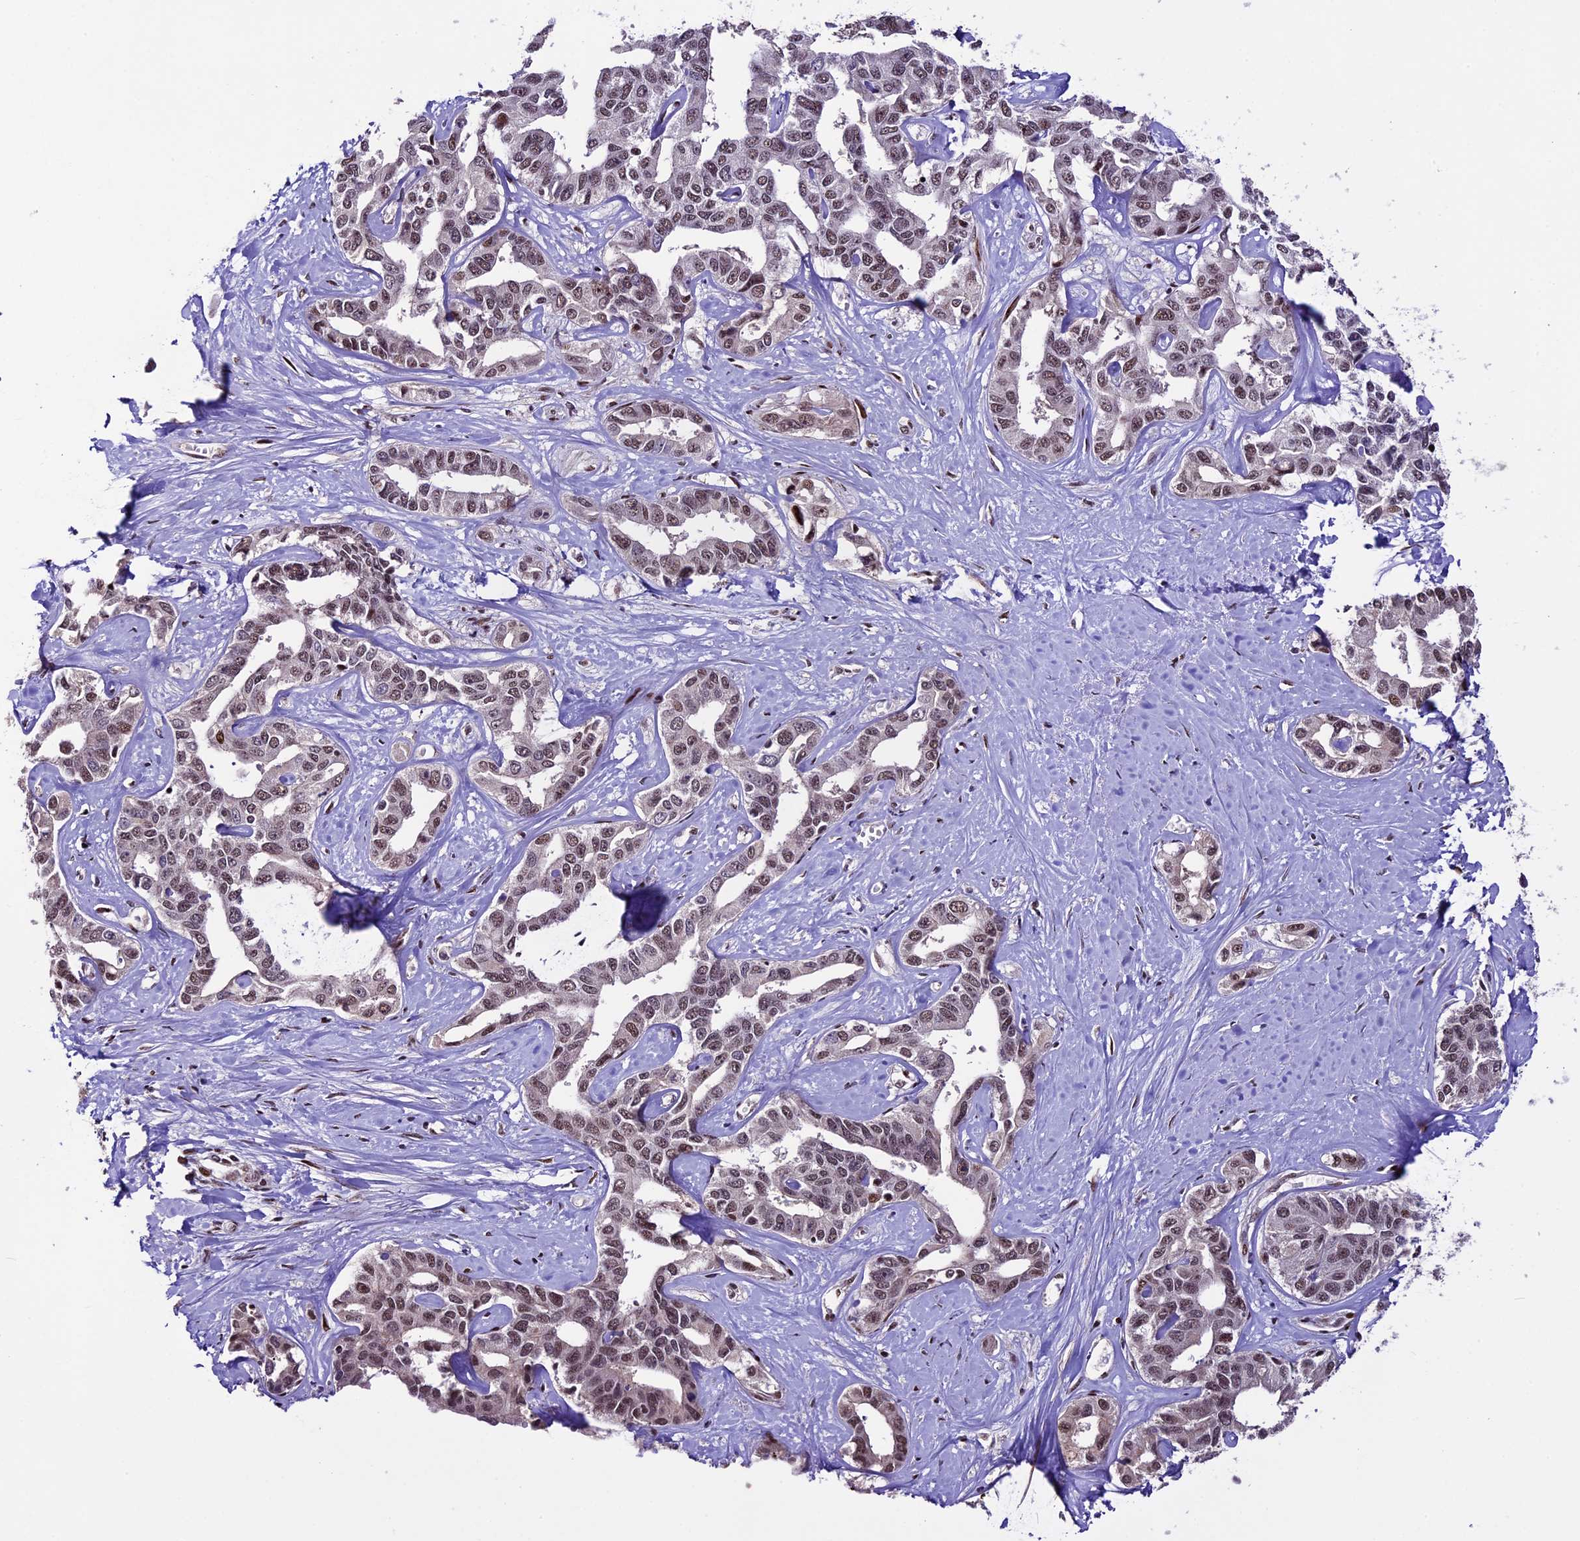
{"staining": {"intensity": "weak", "quantity": ">75%", "location": "nuclear"}, "tissue": "liver cancer", "cell_type": "Tumor cells", "image_type": "cancer", "snomed": [{"axis": "morphology", "description": "Cholangiocarcinoma"}, {"axis": "topography", "description": "Liver"}], "caption": "Immunohistochemical staining of human liver cancer shows low levels of weak nuclear staining in about >75% of tumor cells.", "gene": "TCP11L2", "patient": {"sex": "male", "age": 59}}